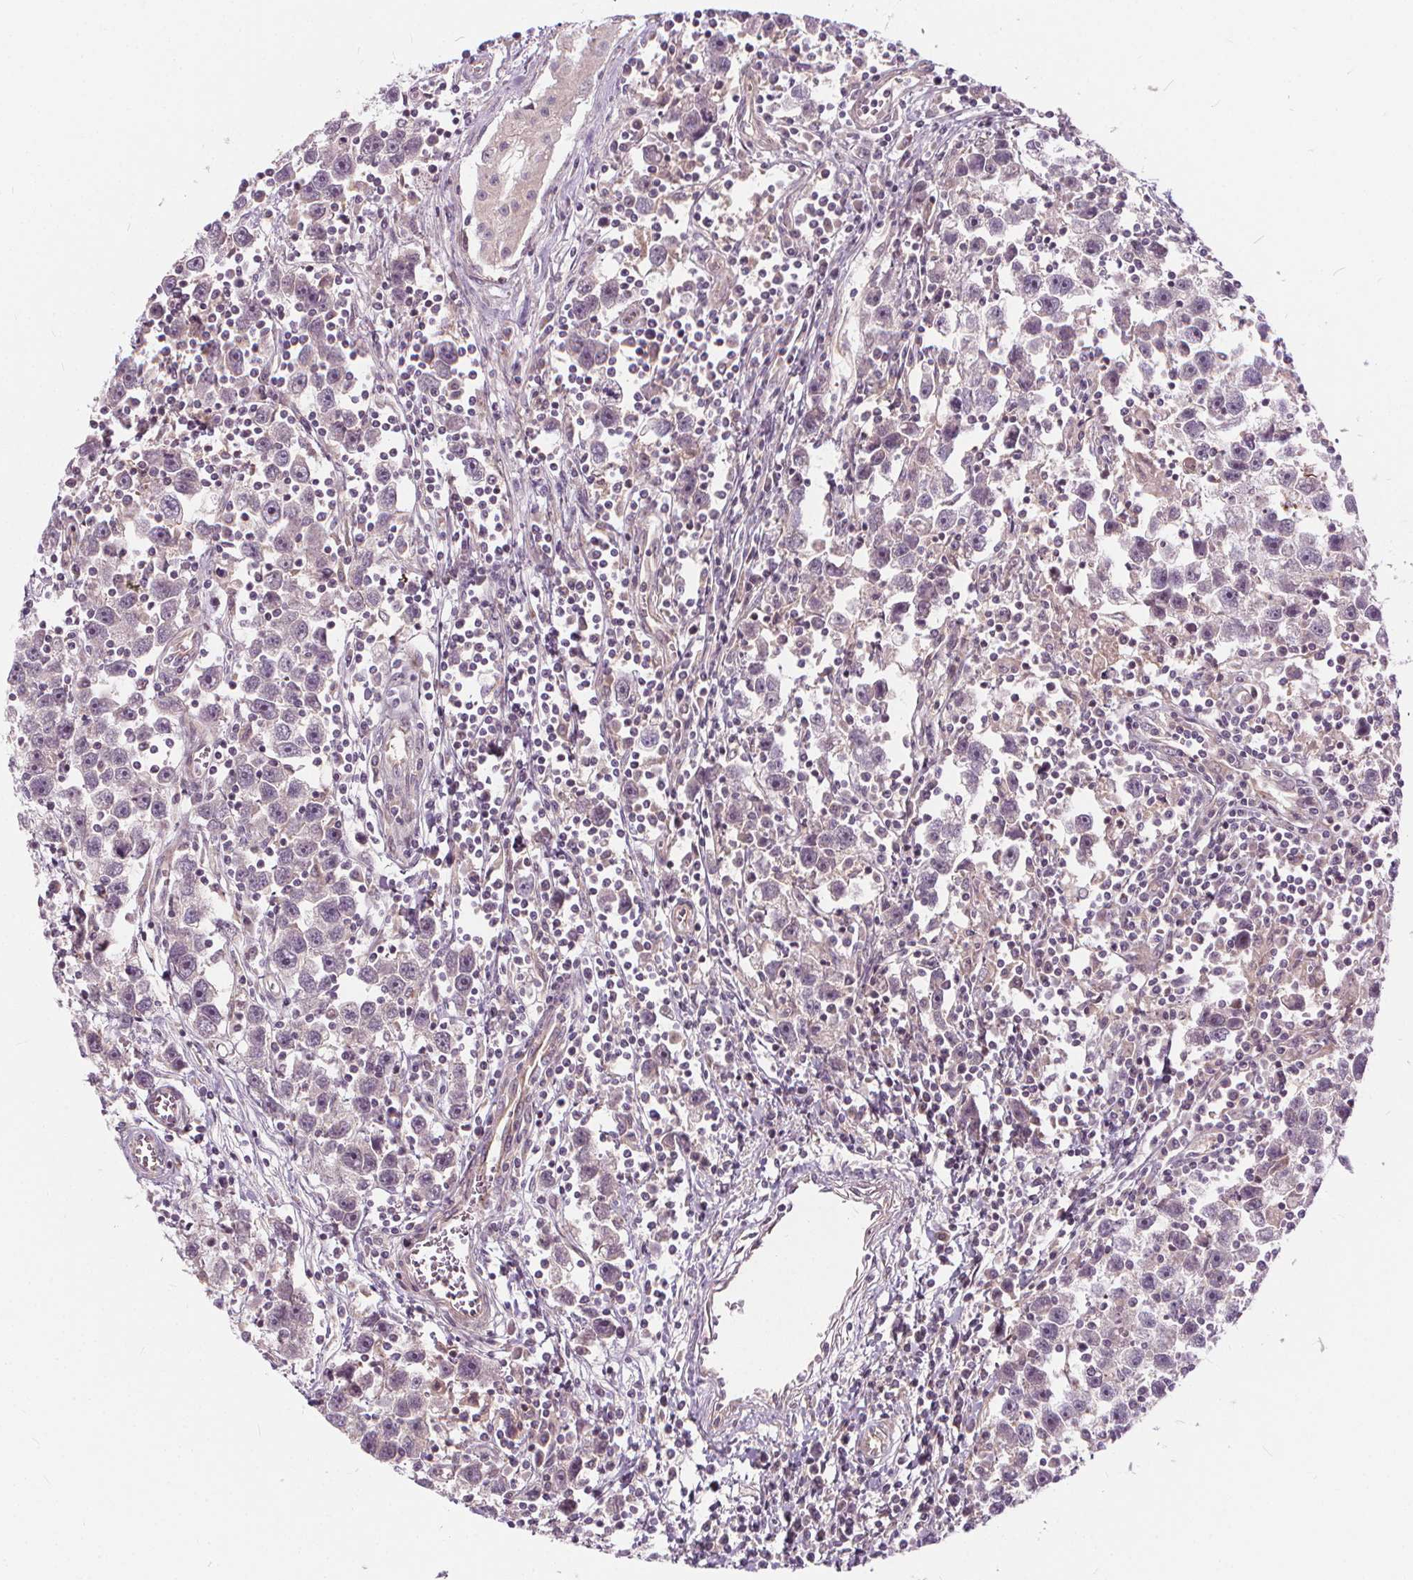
{"staining": {"intensity": "negative", "quantity": "none", "location": "none"}, "tissue": "testis cancer", "cell_type": "Tumor cells", "image_type": "cancer", "snomed": [{"axis": "morphology", "description": "Seminoma, NOS"}, {"axis": "topography", "description": "Testis"}], "caption": "This image is of testis cancer (seminoma) stained with IHC to label a protein in brown with the nuclei are counter-stained blue. There is no staining in tumor cells.", "gene": "INPP5E", "patient": {"sex": "male", "age": 30}}